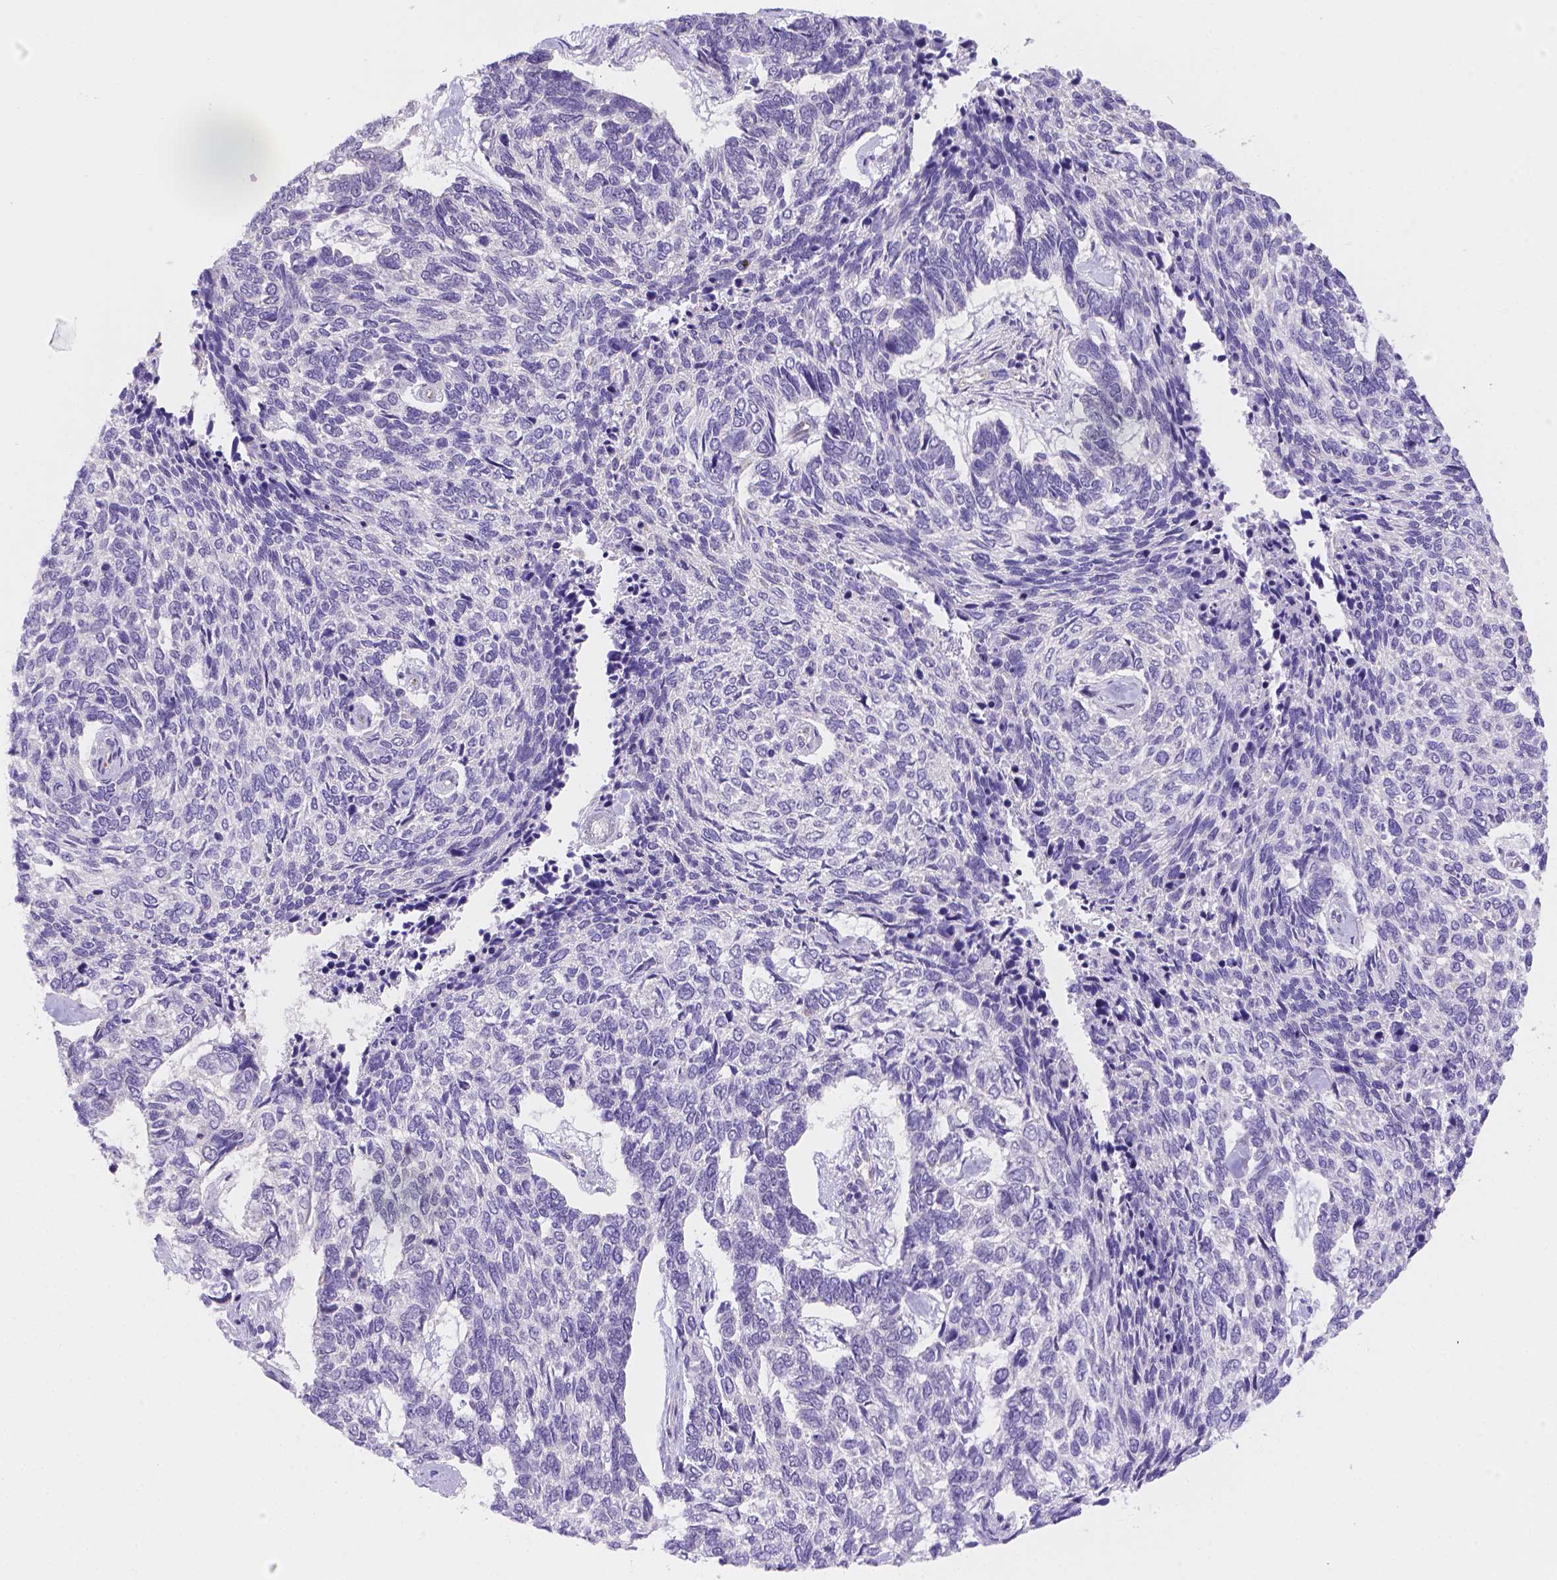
{"staining": {"intensity": "negative", "quantity": "none", "location": "none"}, "tissue": "skin cancer", "cell_type": "Tumor cells", "image_type": "cancer", "snomed": [{"axis": "morphology", "description": "Basal cell carcinoma"}, {"axis": "topography", "description": "Skin"}], "caption": "Protein analysis of skin basal cell carcinoma displays no significant expression in tumor cells.", "gene": "NXPE2", "patient": {"sex": "female", "age": 65}}